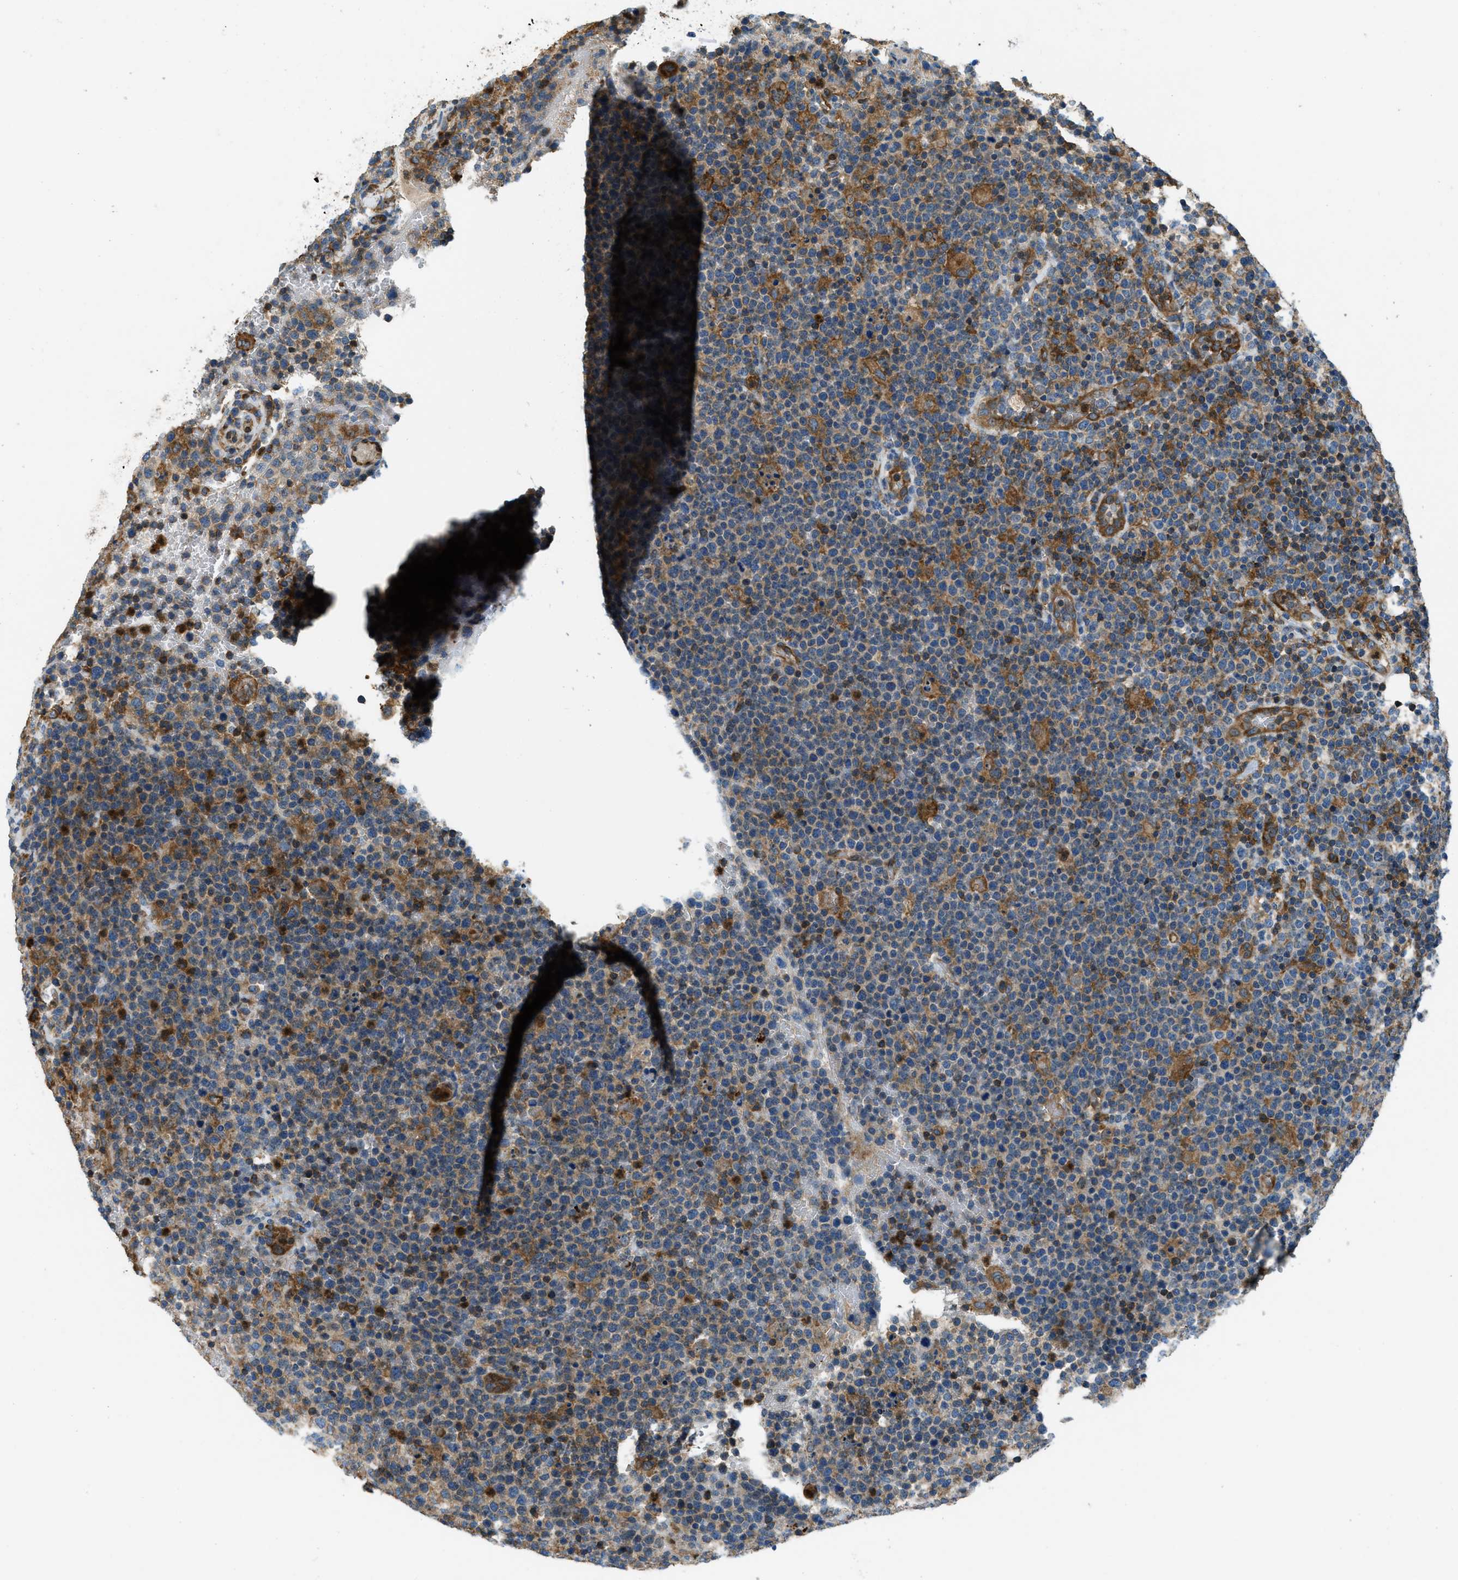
{"staining": {"intensity": "moderate", "quantity": "25%-75%", "location": "cytoplasmic/membranous"}, "tissue": "lymphoma", "cell_type": "Tumor cells", "image_type": "cancer", "snomed": [{"axis": "morphology", "description": "Malignant lymphoma, non-Hodgkin's type, High grade"}, {"axis": "topography", "description": "Lymph node"}], "caption": "High-grade malignant lymphoma, non-Hodgkin's type stained with immunohistochemistry (IHC) exhibits moderate cytoplasmic/membranous expression in approximately 25%-75% of tumor cells.", "gene": "GIMAP8", "patient": {"sex": "male", "age": 61}}